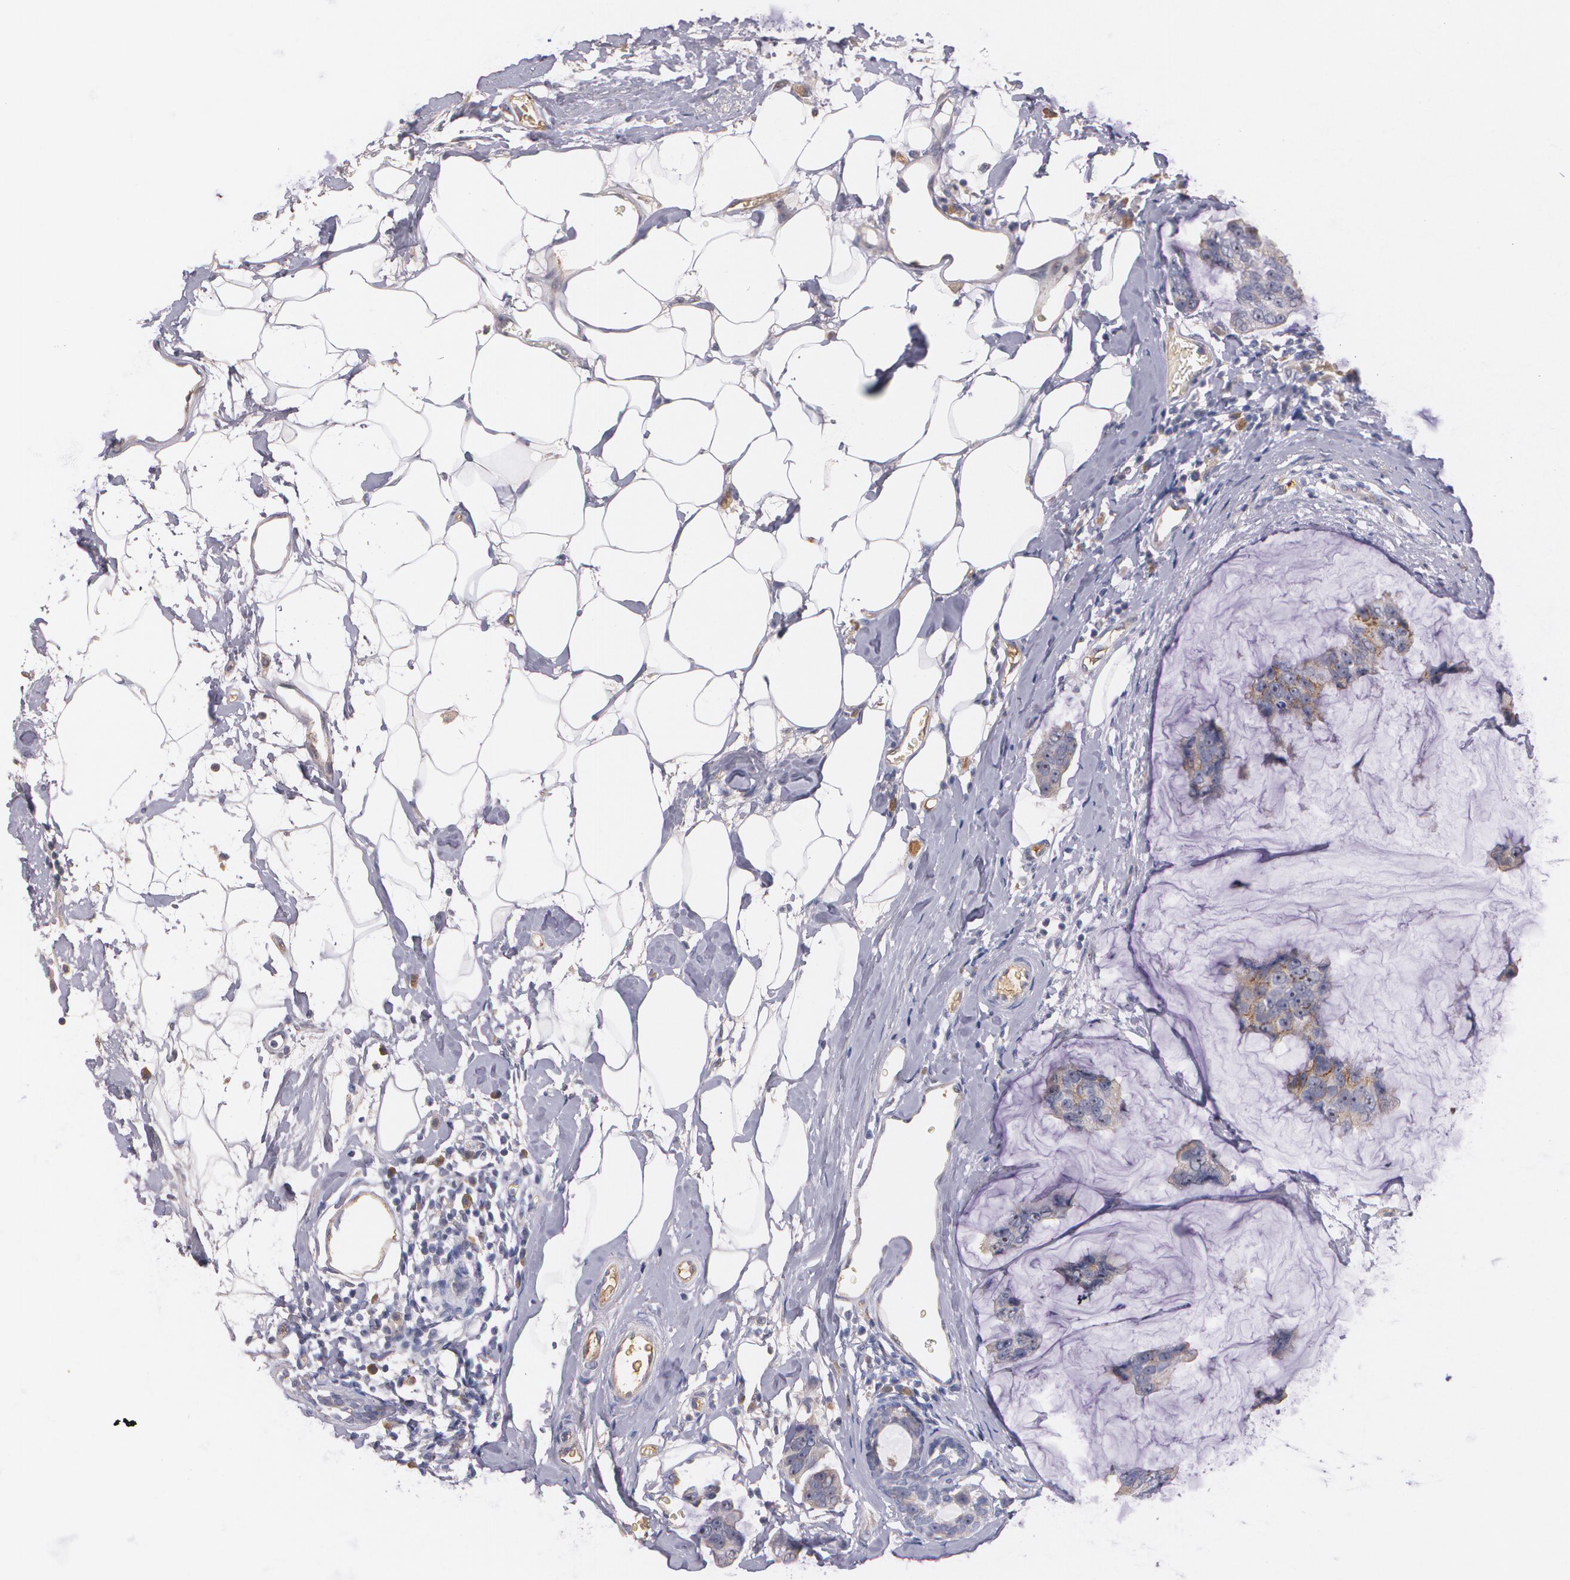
{"staining": {"intensity": "weak", "quantity": "<25%", "location": "cytoplasmic/membranous"}, "tissue": "breast cancer", "cell_type": "Tumor cells", "image_type": "cancer", "snomed": [{"axis": "morphology", "description": "Normal tissue, NOS"}, {"axis": "morphology", "description": "Duct carcinoma"}, {"axis": "topography", "description": "Breast"}], "caption": "DAB immunohistochemical staining of breast cancer (invasive ductal carcinoma) exhibits no significant positivity in tumor cells.", "gene": "AMBP", "patient": {"sex": "female", "age": 50}}